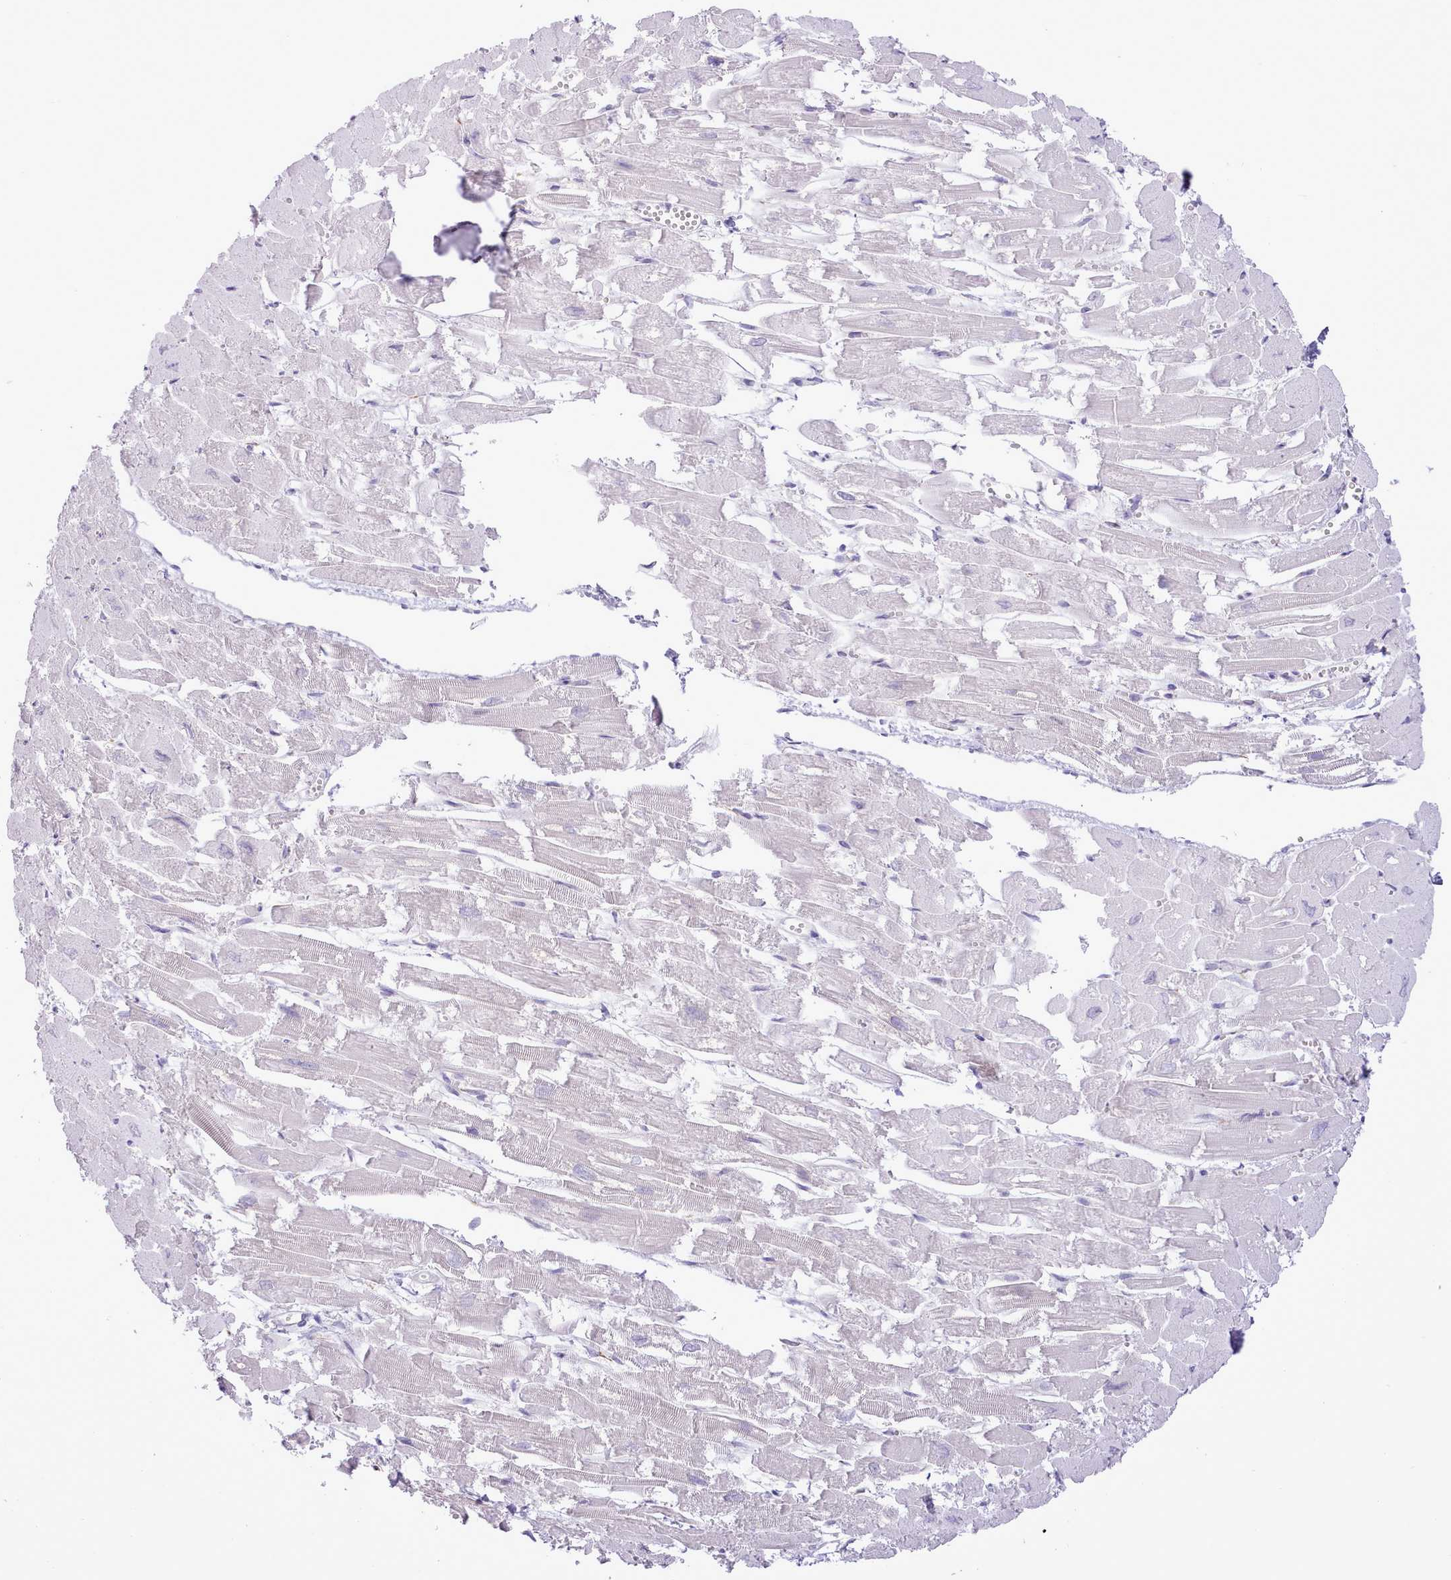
{"staining": {"intensity": "negative", "quantity": "none", "location": "none"}, "tissue": "heart muscle", "cell_type": "Cardiomyocytes", "image_type": "normal", "snomed": [{"axis": "morphology", "description": "Normal tissue, NOS"}, {"axis": "topography", "description": "Heart"}], "caption": "A histopathology image of heart muscle stained for a protein reveals no brown staining in cardiomyocytes. The staining was performed using DAB (3,3'-diaminobenzidine) to visualize the protein expression in brown, while the nuclei were stained in blue with hematoxylin (Magnification: 20x).", "gene": "CCL1", "patient": {"sex": "male", "age": 54}}